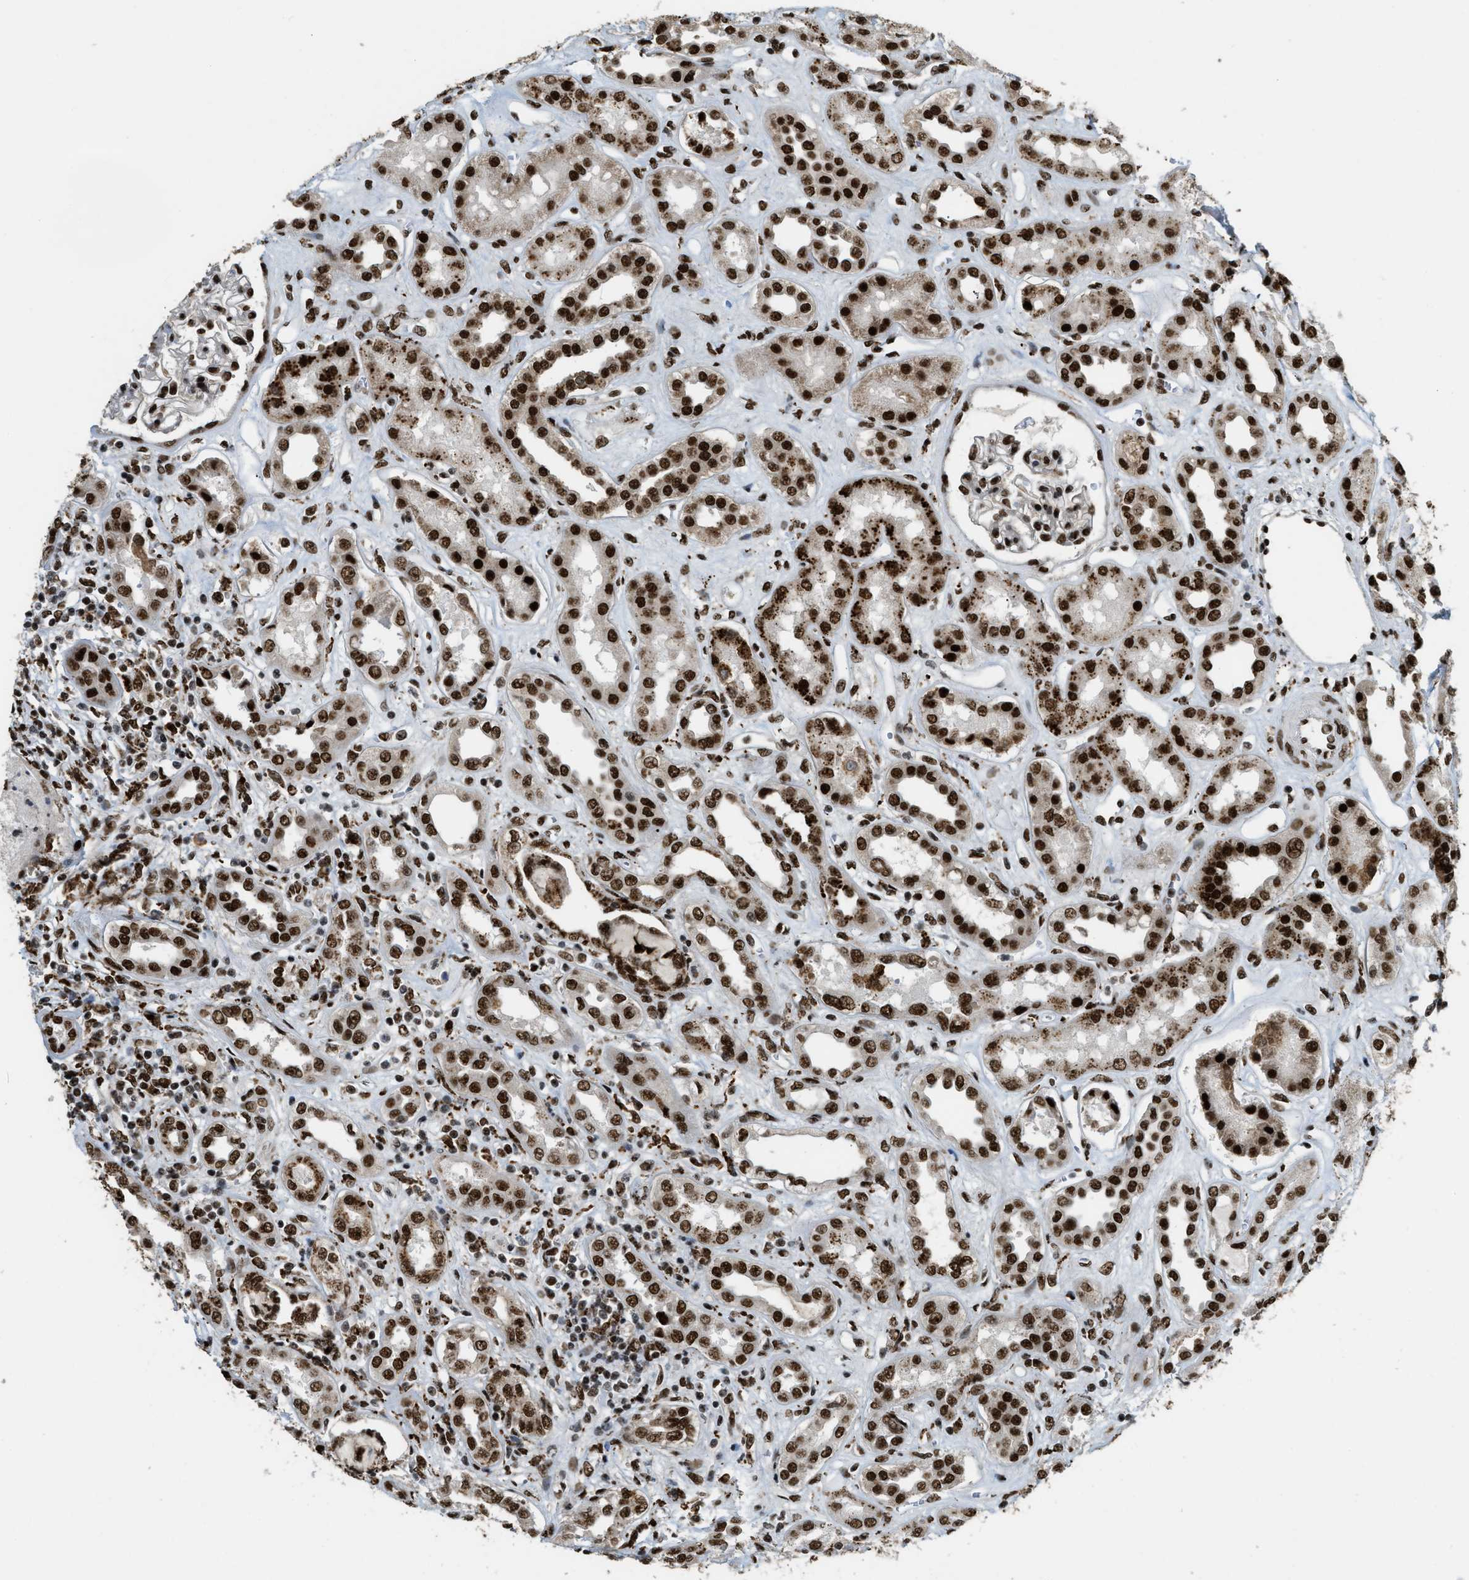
{"staining": {"intensity": "strong", "quantity": ">75%", "location": "cytoplasmic/membranous,nuclear"}, "tissue": "kidney", "cell_type": "Cells in glomeruli", "image_type": "normal", "snomed": [{"axis": "morphology", "description": "Normal tissue, NOS"}, {"axis": "topography", "description": "Kidney"}], "caption": "A micrograph showing strong cytoplasmic/membranous,nuclear staining in approximately >75% of cells in glomeruli in benign kidney, as visualized by brown immunohistochemical staining.", "gene": "NUMA1", "patient": {"sex": "male", "age": 59}}